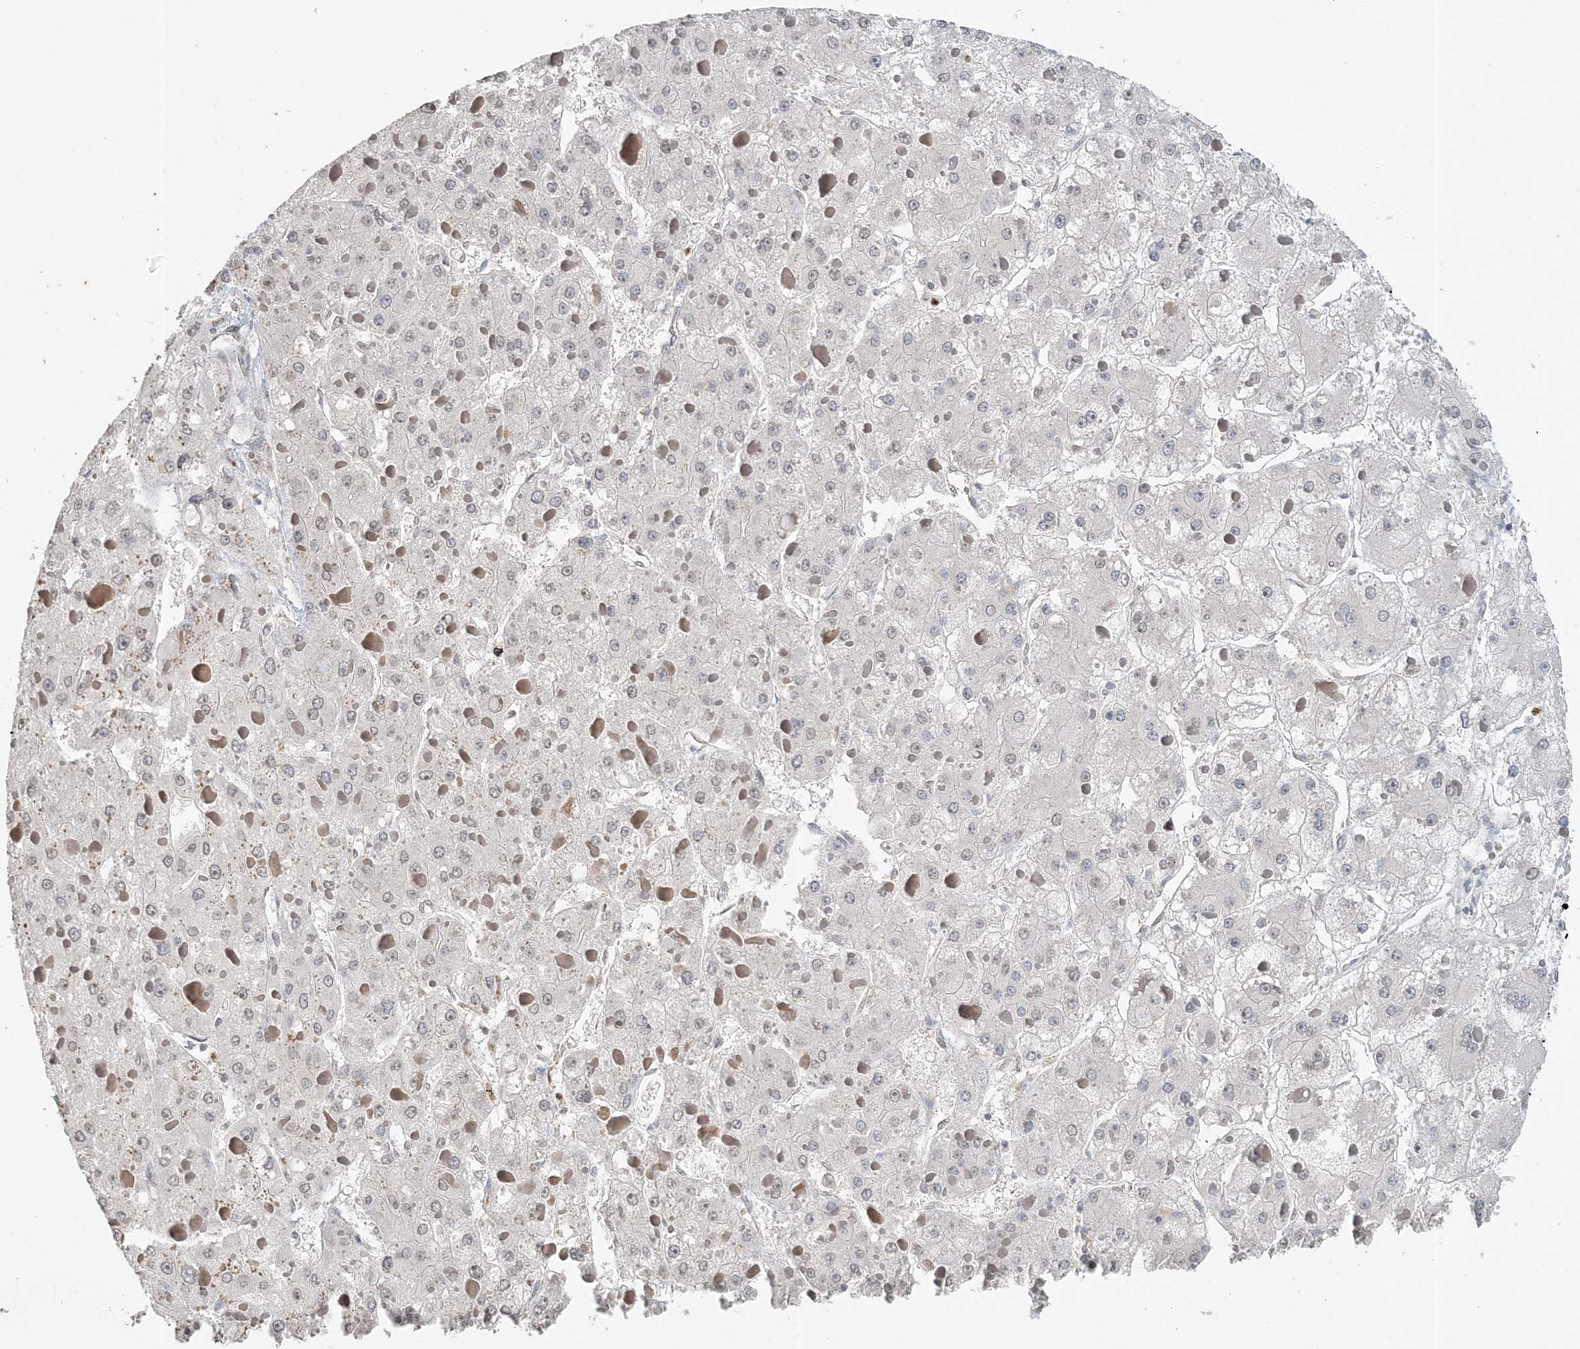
{"staining": {"intensity": "negative", "quantity": "none", "location": "none"}, "tissue": "liver cancer", "cell_type": "Tumor cells", "image_type": "cancer", "snomed": [{"axis": "morphology", "description": "Carcinoma, Hepatocellular, NOS"}, {"axis": "topography", "description": "Liver"}], "caption": "This is an IHC histopathology image of hepatocellular carcinoma (liver). There is no expression in tumor cells.", "gene": "FAM110A", "patient": {"sex": "female", "age": 73}}